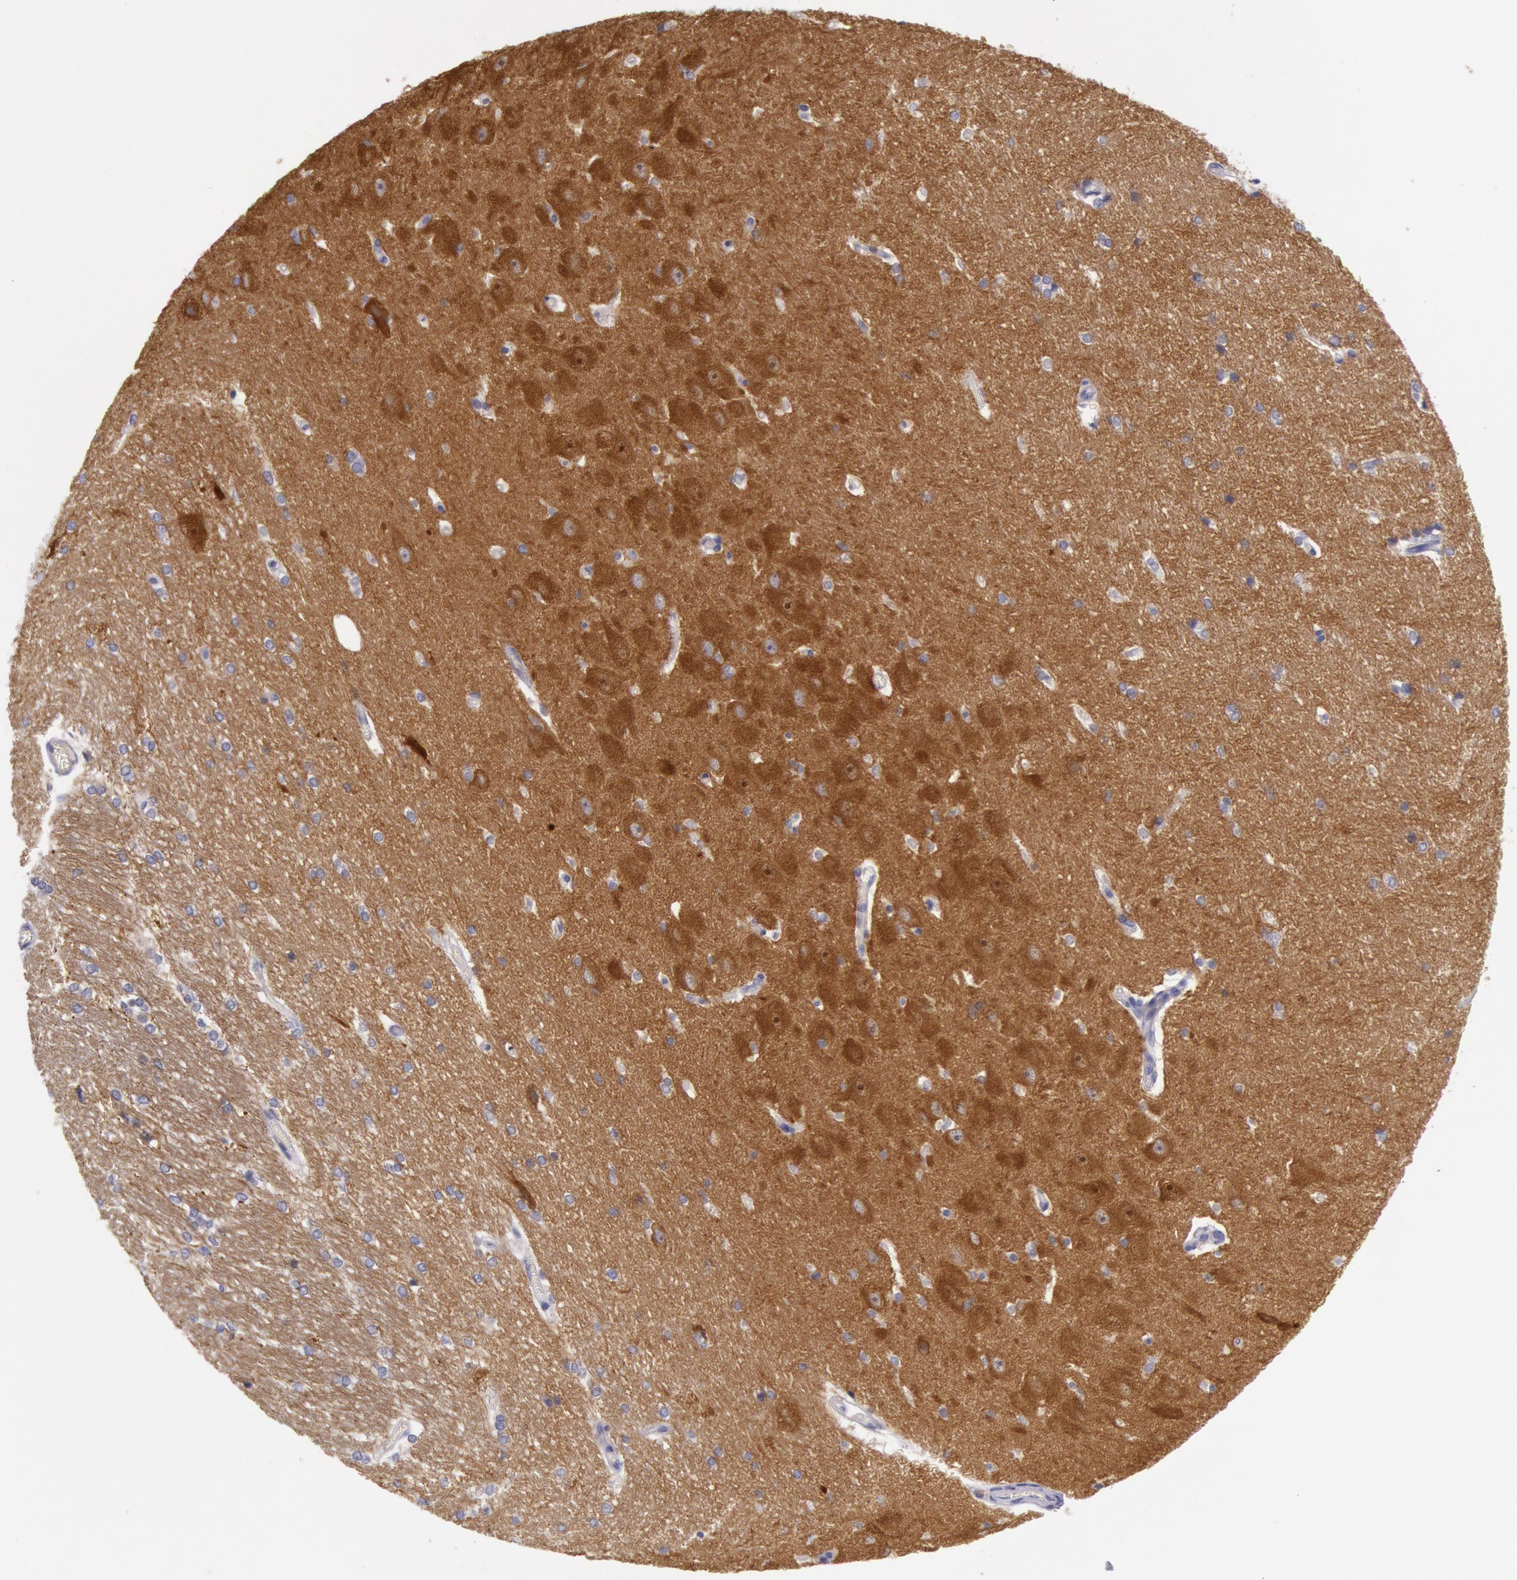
{"staining": {"intensity": "negative", "quantity": "none", "location": "none"}, "tissue": "hippocampus", "cell_type": "Glial cells", "image_type": "normal", "snomed": [{"axis": "morphology", "description": "Normal tissue, NOS"}, {"axis": "topography", "description": "Hippocampus"}], "caption": "DAB immunohistochemical staining of unremarkable hippocampus displays no significant expression in glial cells. (DAB (3,3'-diaminobenzidine) IHC with hematoxylin counter stain).", "gene": "MYO5A", "patient": {"sex": "female", "age": 19}}